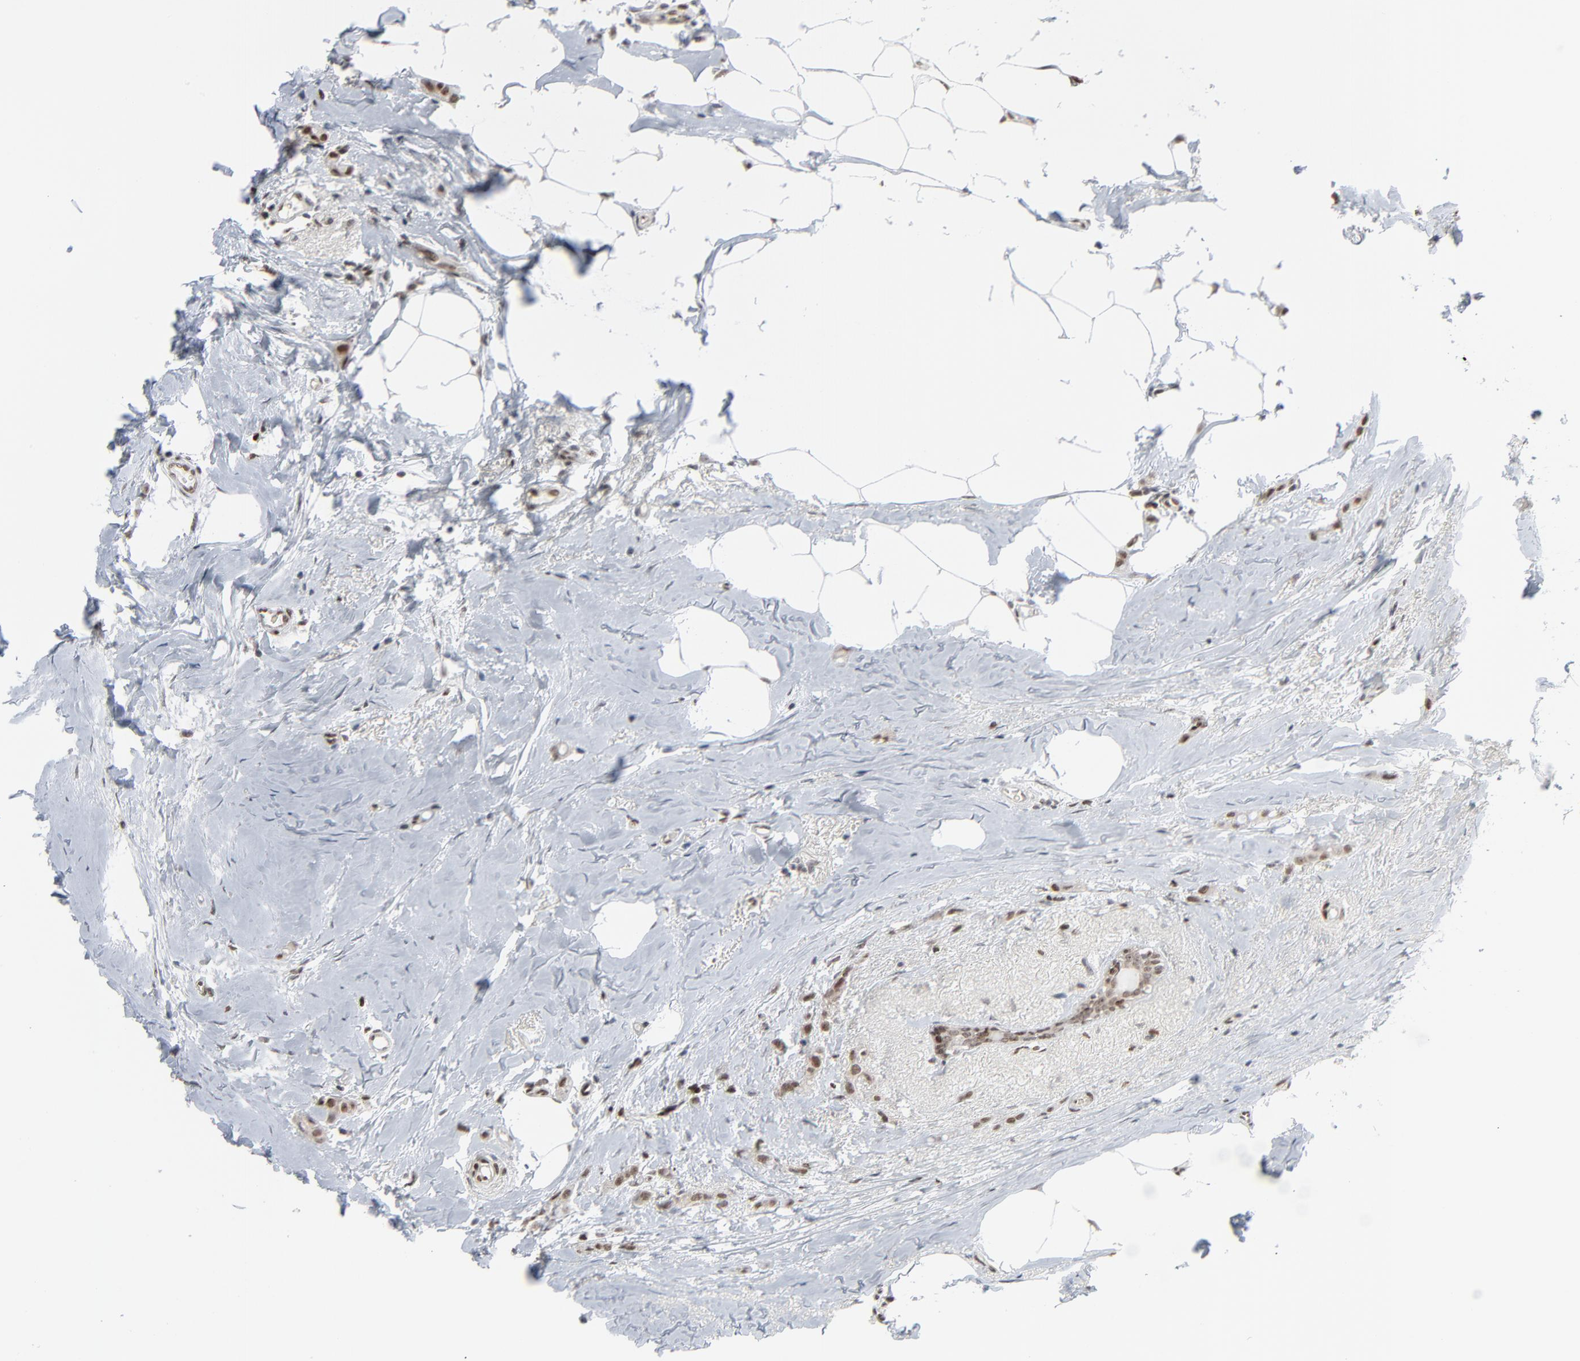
{"staining": {"intensity": "moderate", "quantity": ">75%", "location": "nuclear"}, "tissue": "breast cancer", "cell_type": "Tumor cells", "image_type": "cancer", "snomed": [{"axis": "morphology", "description": "Lobular carcinoma"}, {"axis": "topography", "description": "Breast"}], "caption": "Human breast cancer (lobular carcinoma) stained with a protein marker shows moderate staining in tumor cells.", "gene": "CUX1", "patient": {"sex": "female", "age": 55}}